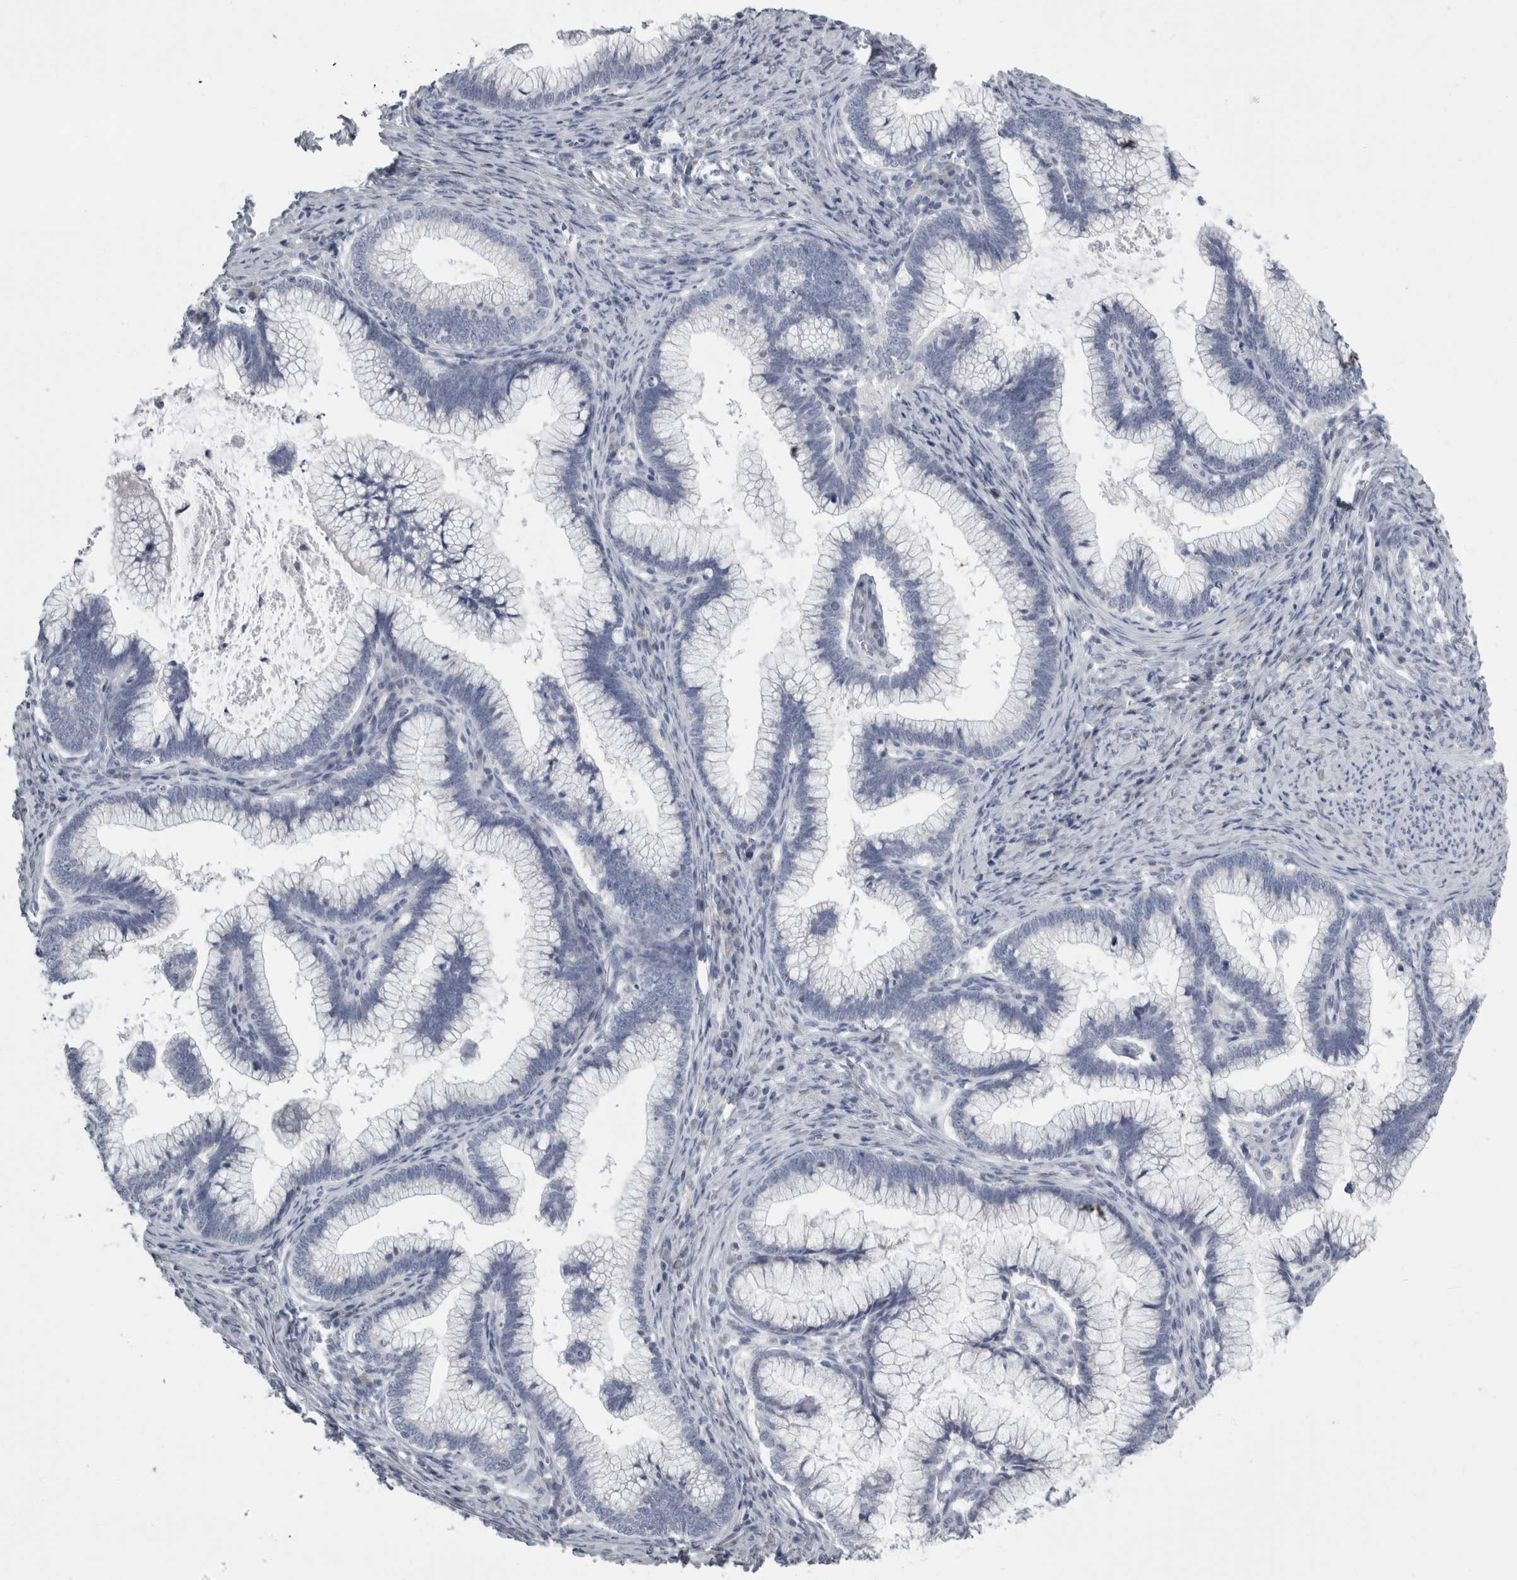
{"staining": {"intensity": "negative", "quantity": "none", "location": "none"}, "tissue": "cervical cancer", "cell_type": "Tumor cells", "image_type": "cancer", "snomed": [{"axis": "morphology", "description": "Adenocarcinoma, NOS"}, {"axis": "topography", "description": "Cervix"}], "caption": "There is no significant positivity in tumor cells of adenocarcinoma (cervical).", "gene": "TCAP", "patient": {"sex": "female", "age": 36}}